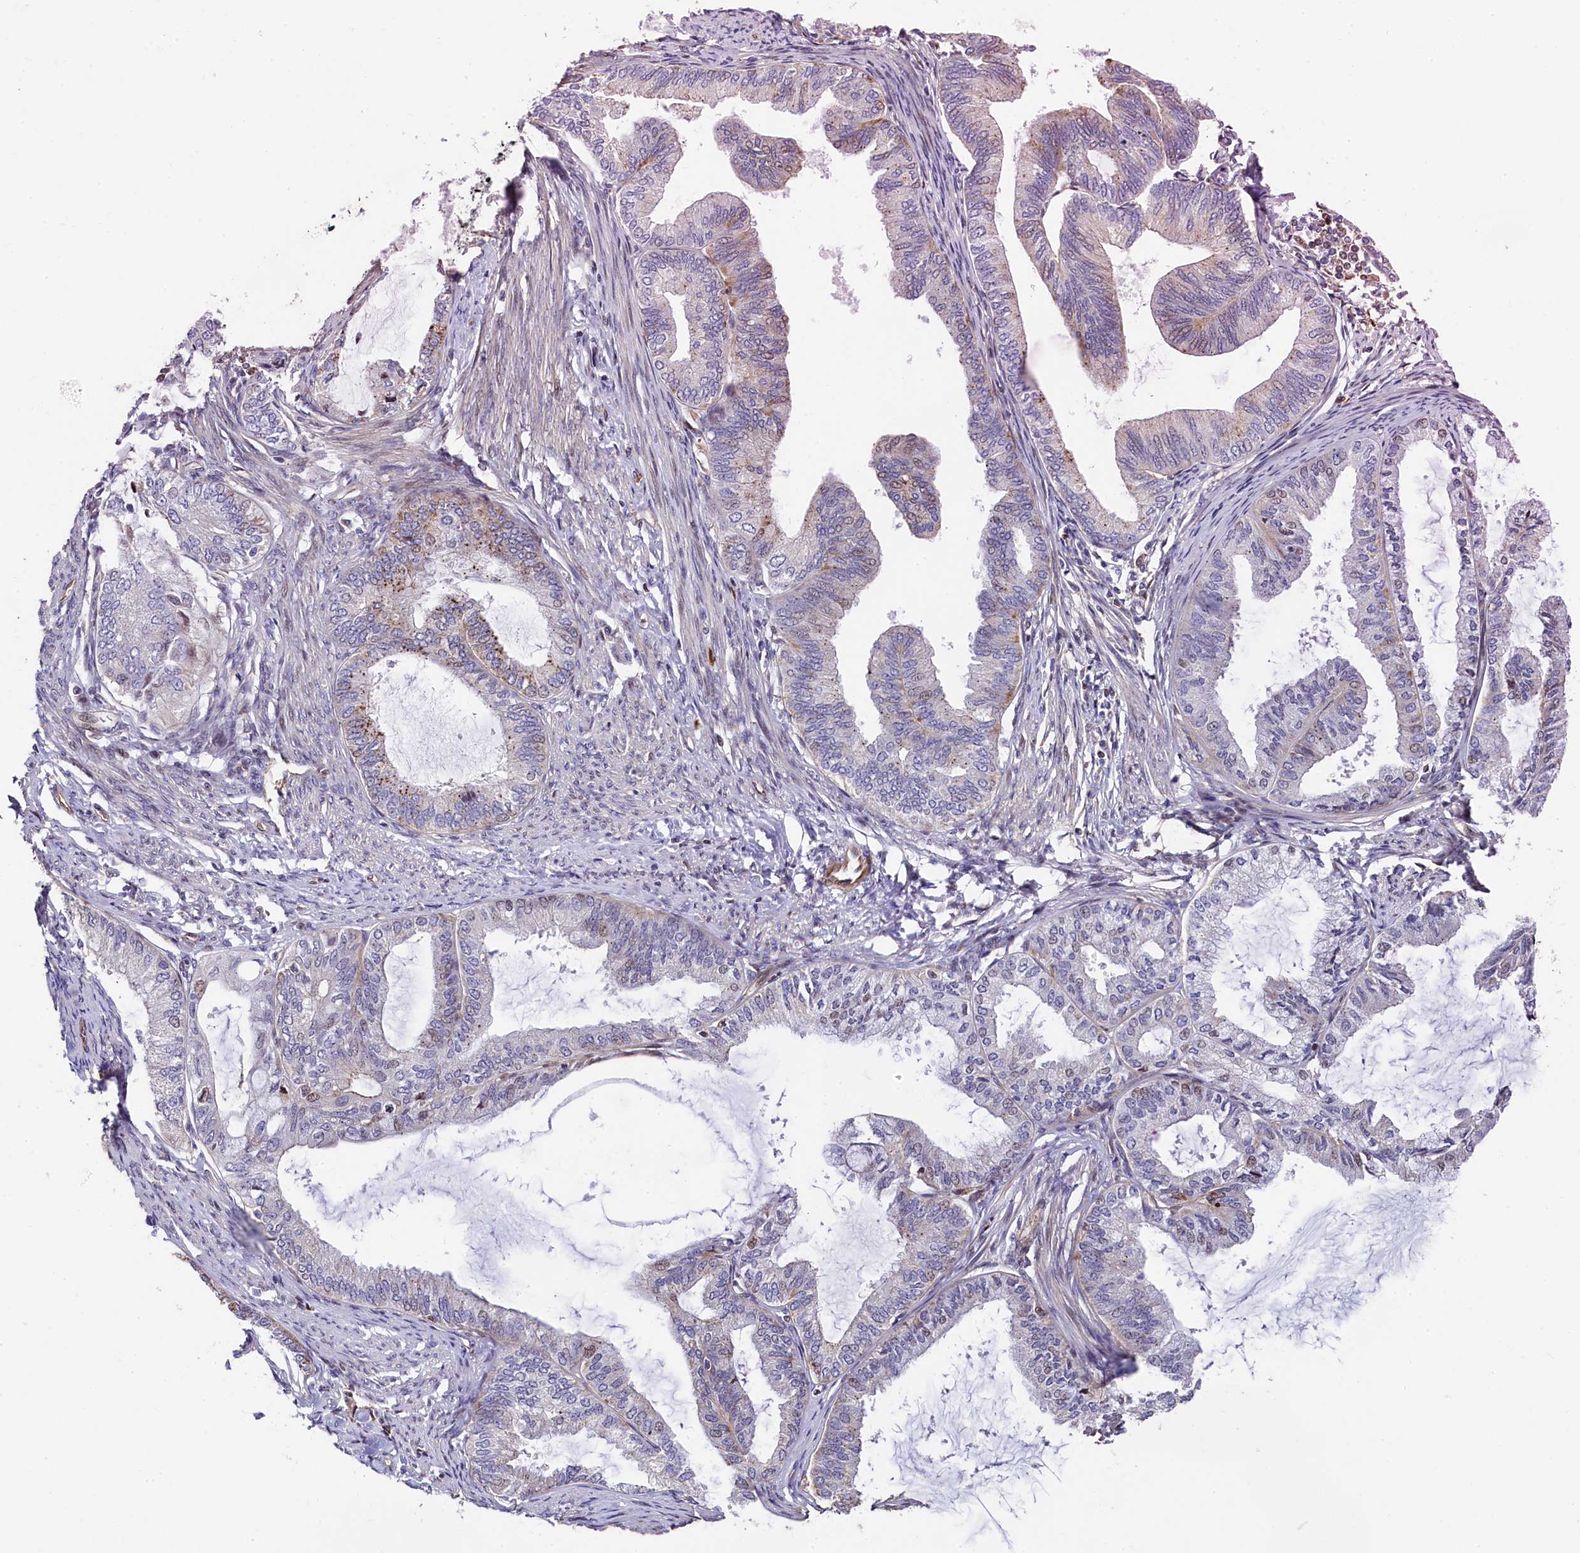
{"staining": {"intensity": "negative", "quantity": "none", "location": "none"}, "tissue": "endometrial cancer", "cell_type": "Tumor cells", "image_type": "cancer", "snomed": [{"axis": "morphology", "description": "Adenocarcinoma, NOS"}, {"axis": "topography", "description": "Endometrium"}], "caption": "DAB (3,3'-diaminobenzidine) immunohistochemical staining of endometrial adenocarcinoma reveals no significant expression in tumor cells. Nuclei are stained in blue.", "gene": "TGDS", "patient": {"sex": "female", "age": 86}}